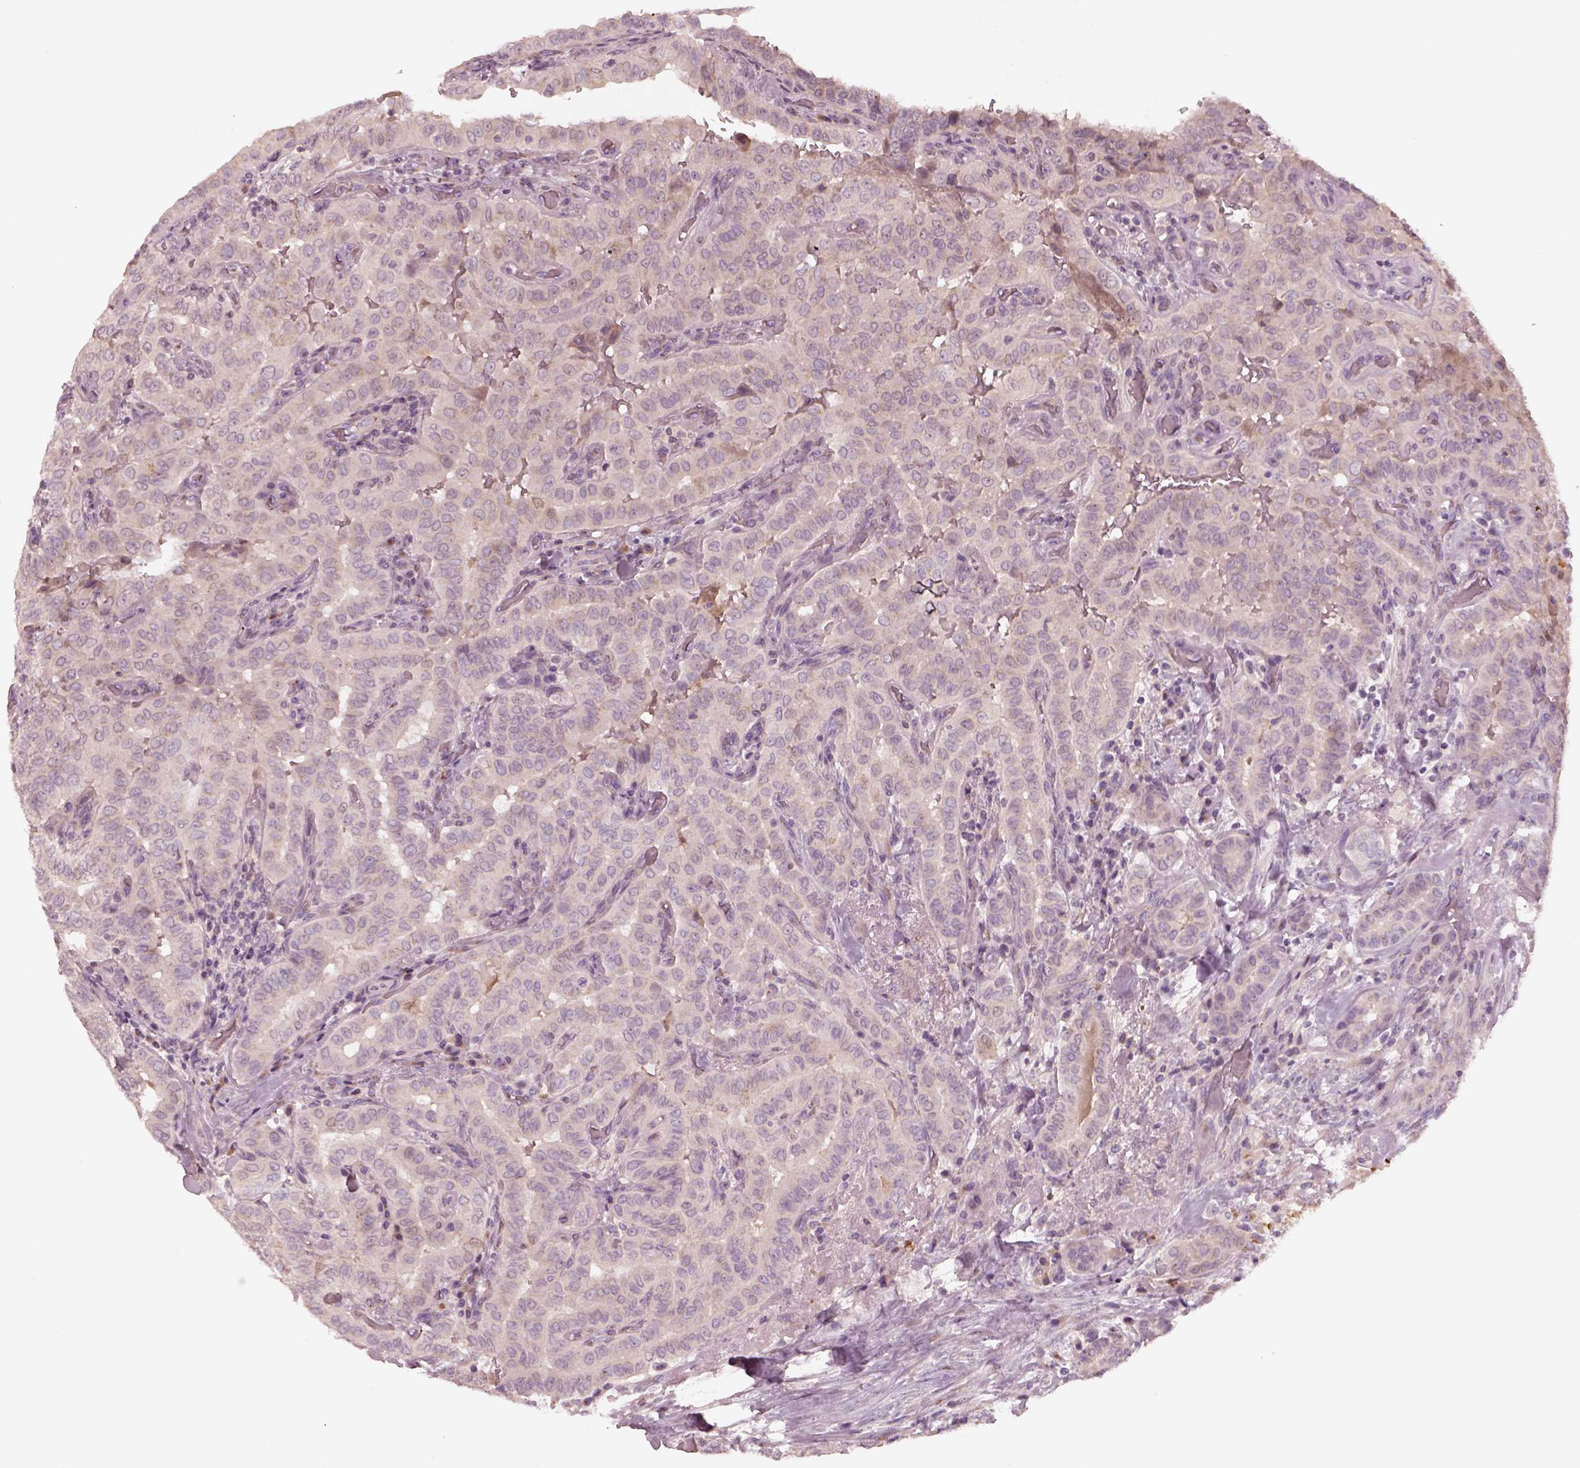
{"staining": {"intensity": "negative", "quantity": "none", "location": "none"}, "tissue": "thyroid cancer", "cell_type": "Tumor cells", "image_type": "cancer", "snomed": [{"axis": "morphology", "description": "Papillary adenocarcinoma, NOS"}, {"axis": "morphology", "description": "Papillary adenoma metastatic"}, {"axis": "topography", "description": "Thyroid gland"}], "caption": "Immunohistochemistry (IHC) histopathology image of neoplastic tissue: human papillary adenocarcinoma (thyroid) stained with DAB displays no significant protein expression in tumor cells.", "gene": "SDCBP2", "patient": {"sex": "female", "age": 50}}